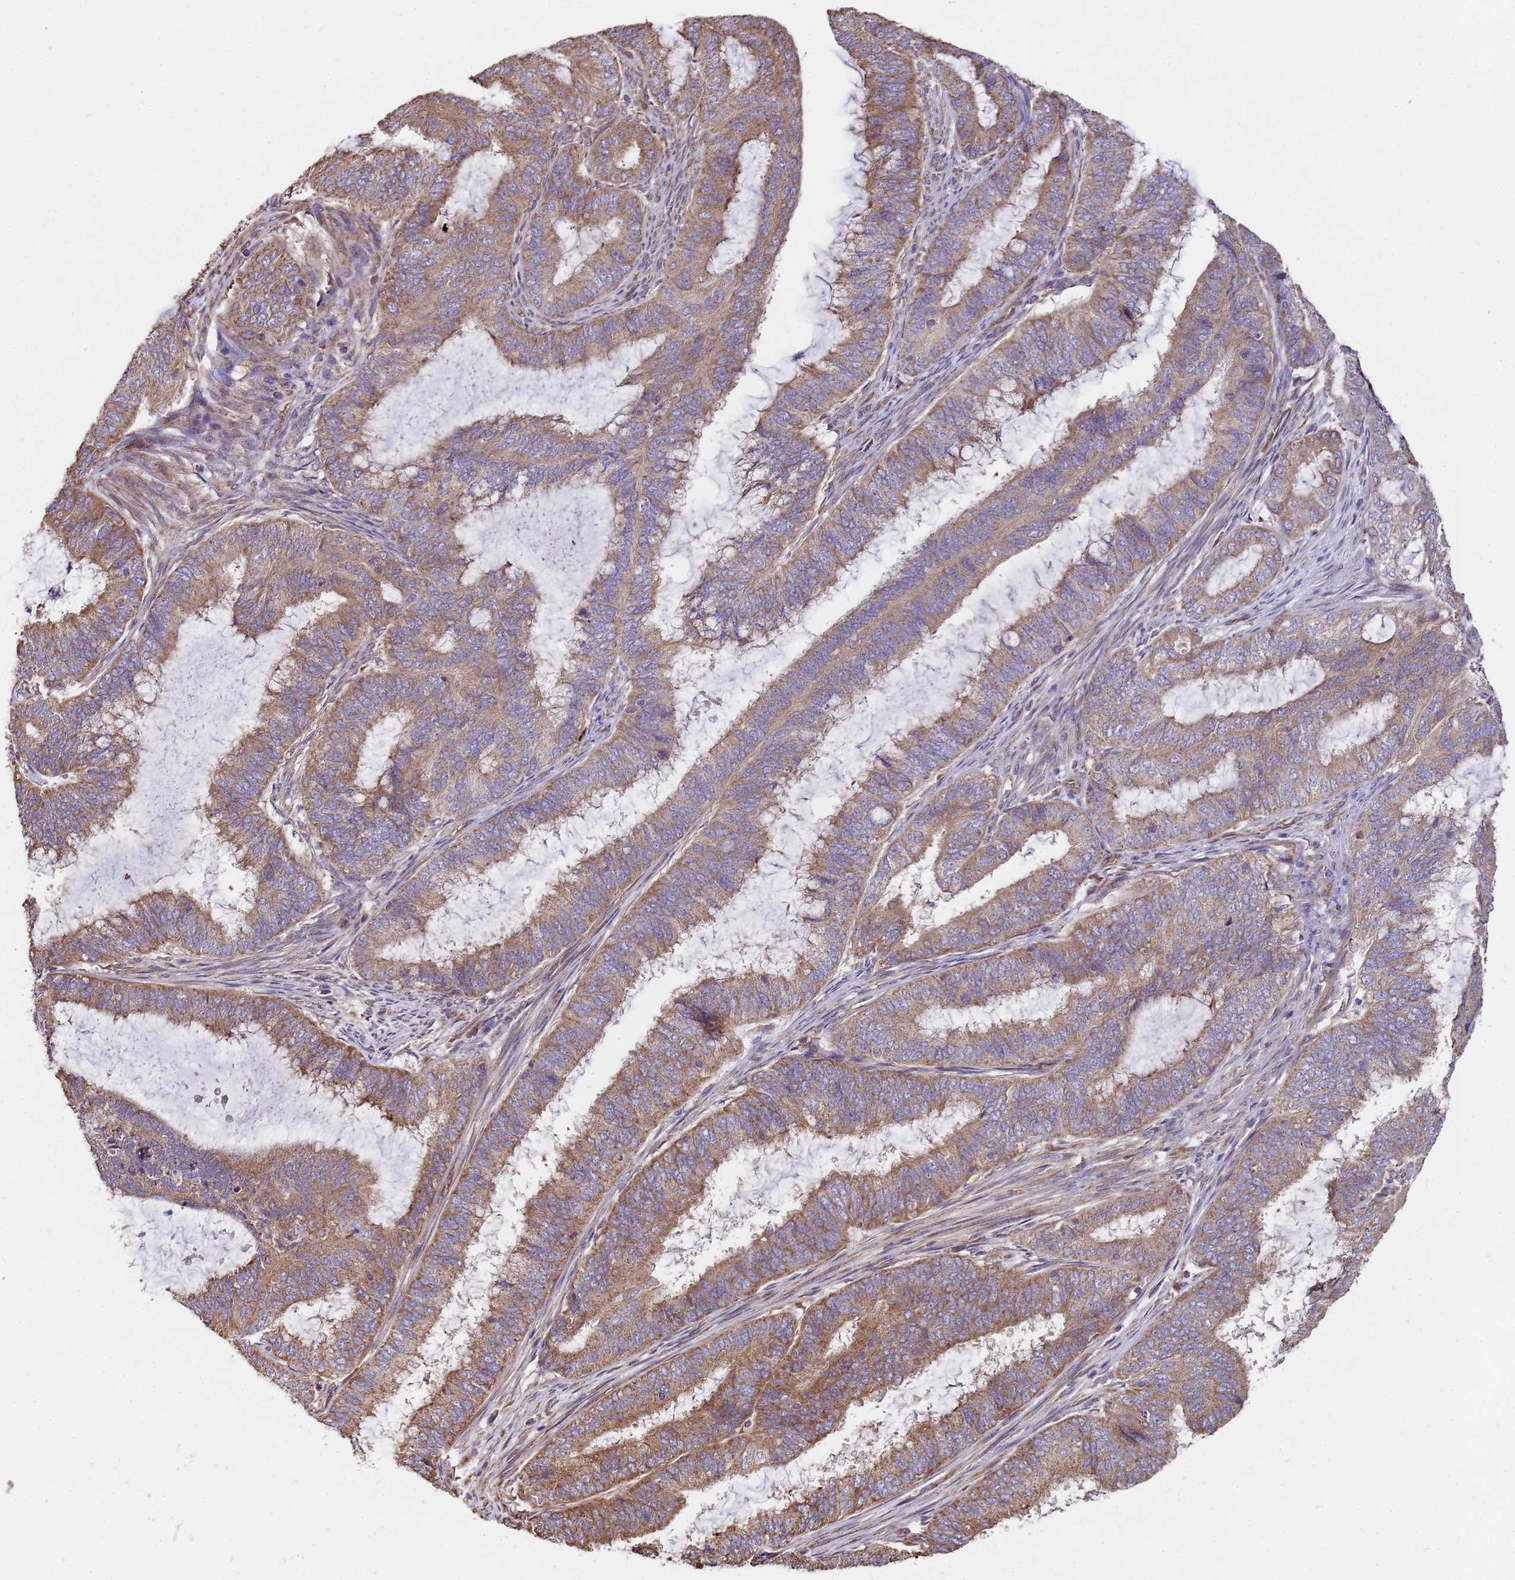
{"staining": {"intensity": "moderate", "quantity": ">75%", "location": "cytoplasmic/membranous"}, "tissue": "endometrial cancer", "cell_type": "Tumor cells", "image_type": "cancer", "snomed": [{"axis": "morphology", "description": "Adenocarcinoma, NOS"}, {"axis": "topography", "description": "Endometrium"}], "caption": "There is medium levels of moderate cytoplasmic/membranous staining in tumor cells of endometrial adenocarcinoma, as demonstrated by immunohistochemical staining (brown color).", "gene": "LRRIQ1", "patient": {"sex": "female", "age": 51}}